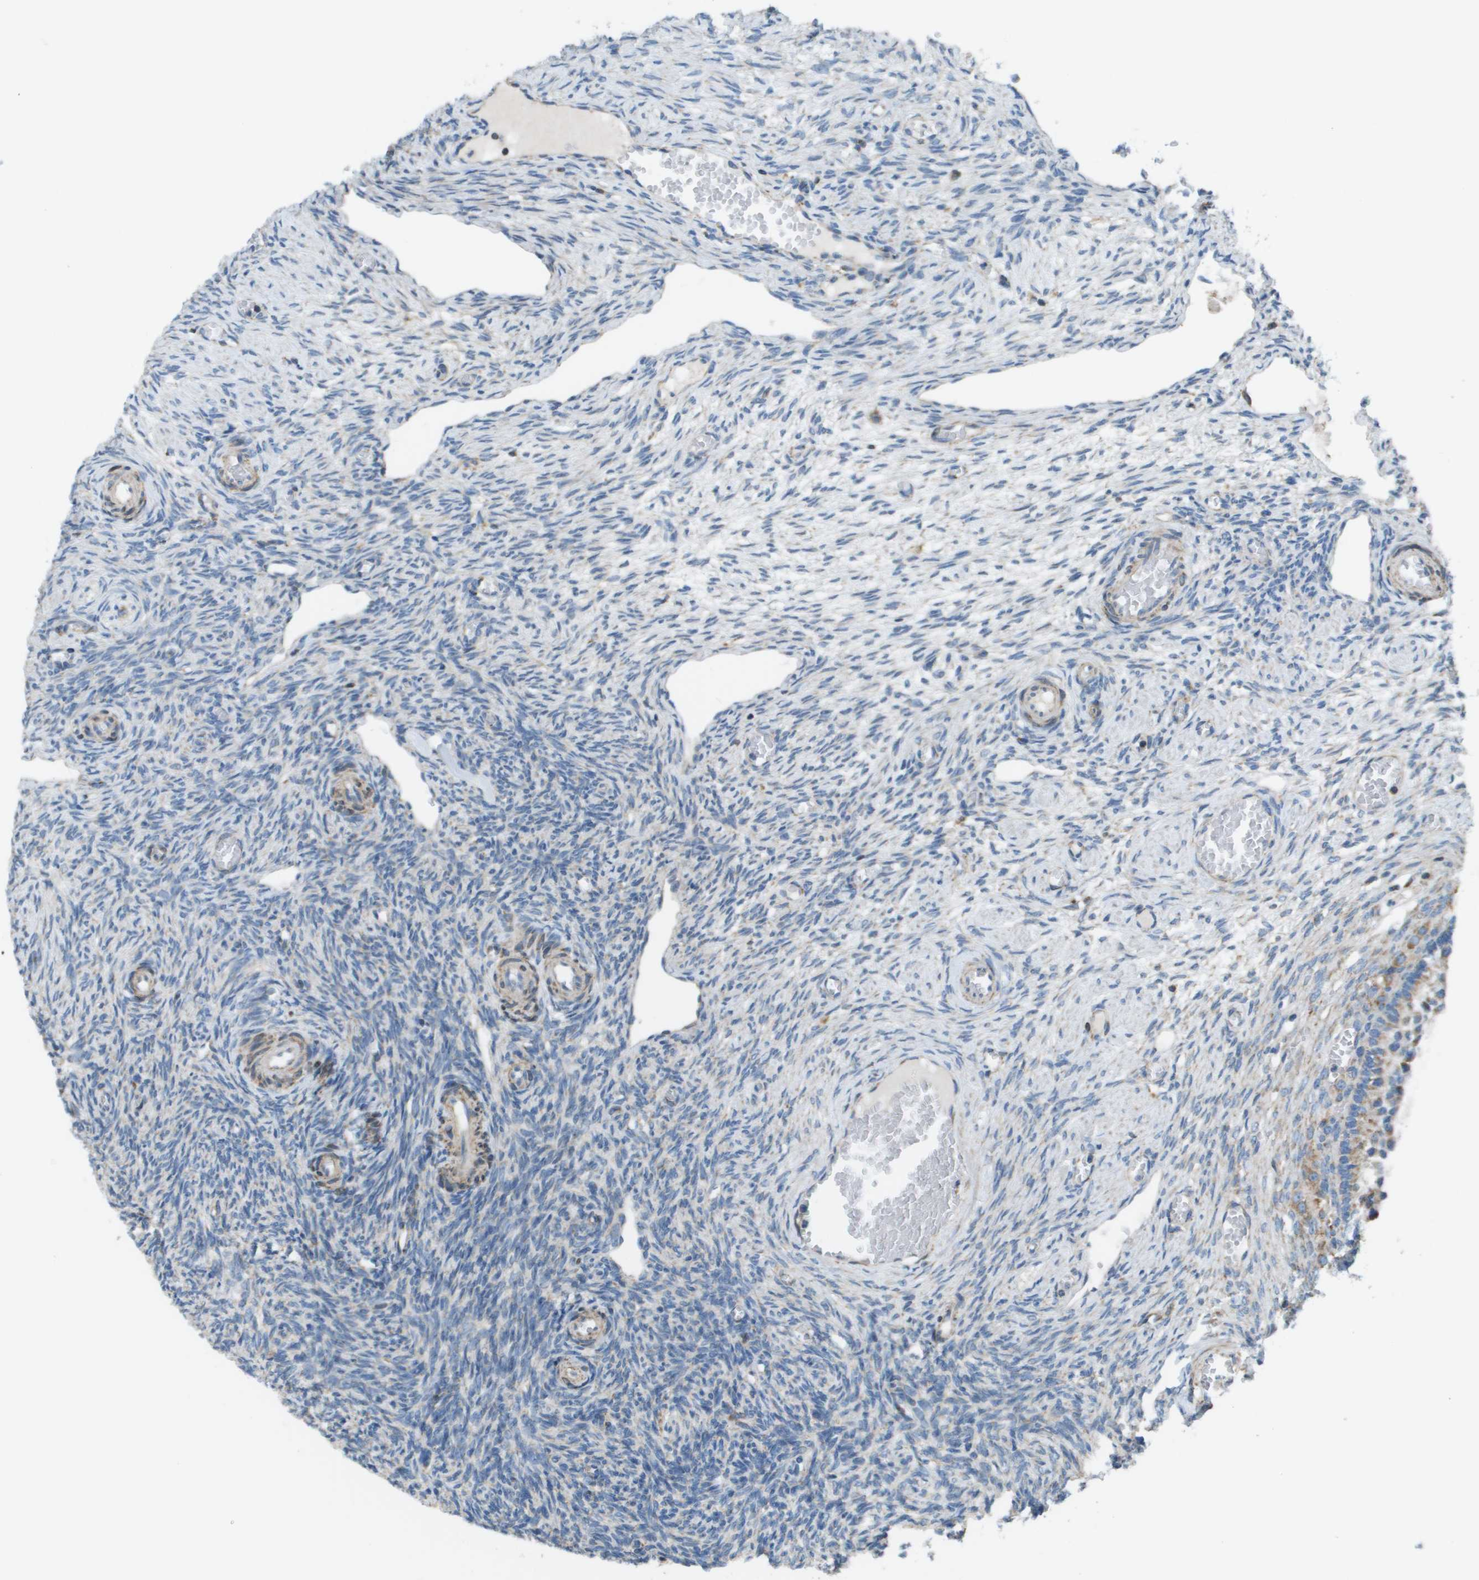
{"staining": {"intensity": "weak", "quantity": "<25%", "location": "cytoplasmic/membranous"}, "tissue": "ovary", "cell_type": "Ovarian stroma cells", "image_type": "normal", "snomed": [{"axis": "morphology", "description": "Normal tissue, NOS"}, {"axis": "topography", "description": "Ovary"}], "caption": "Ovarian stroma cells show no significant positivity in benign ovary.", "gene": "TAOK3", "patient": {"sex": "female", "age": 27}}